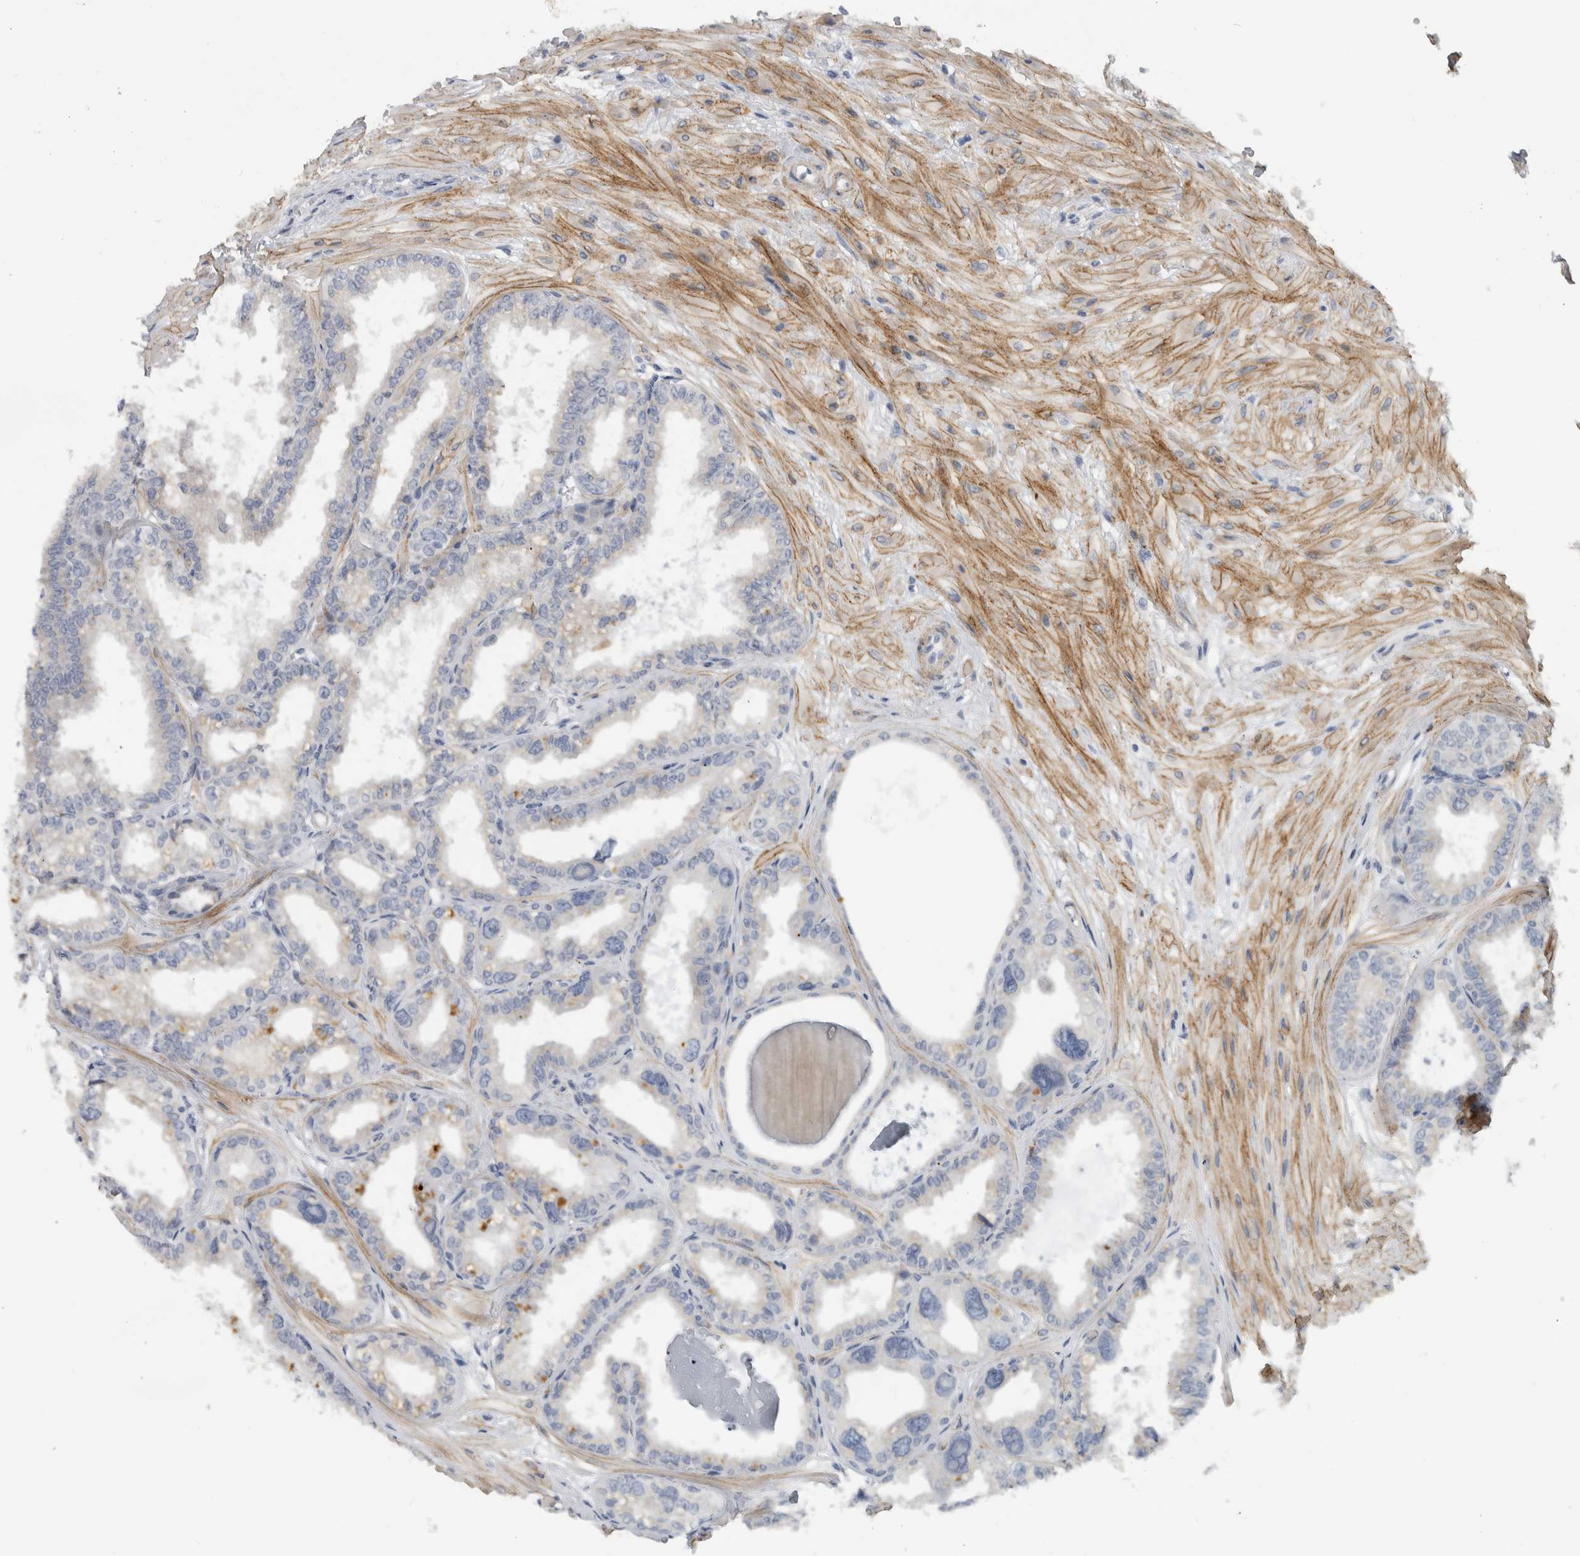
{"staining": {"intensity": "moderate", "quantity": "<25%", "location": "cytoplasmic/membranous"}, "tissue": "seminal vesicle", "cell_type": "Glandular cells", "image_type": "normal", "snomed": [{"axis": "morphology", "description": "Normal tissue, NOS"}, {"axis": "topography", "description": "Prostate"}, {"axis": "topography", "description": "Seminal veicle"}], "caption": "Immunohistochemical staining of normal seminal vesicle demonstrates moderate cytoplasmic/membranous protein positivity in about <25% of glandular cells.", "gene": "MGAT1", "patient": {"sex": "male", "age": 51}}